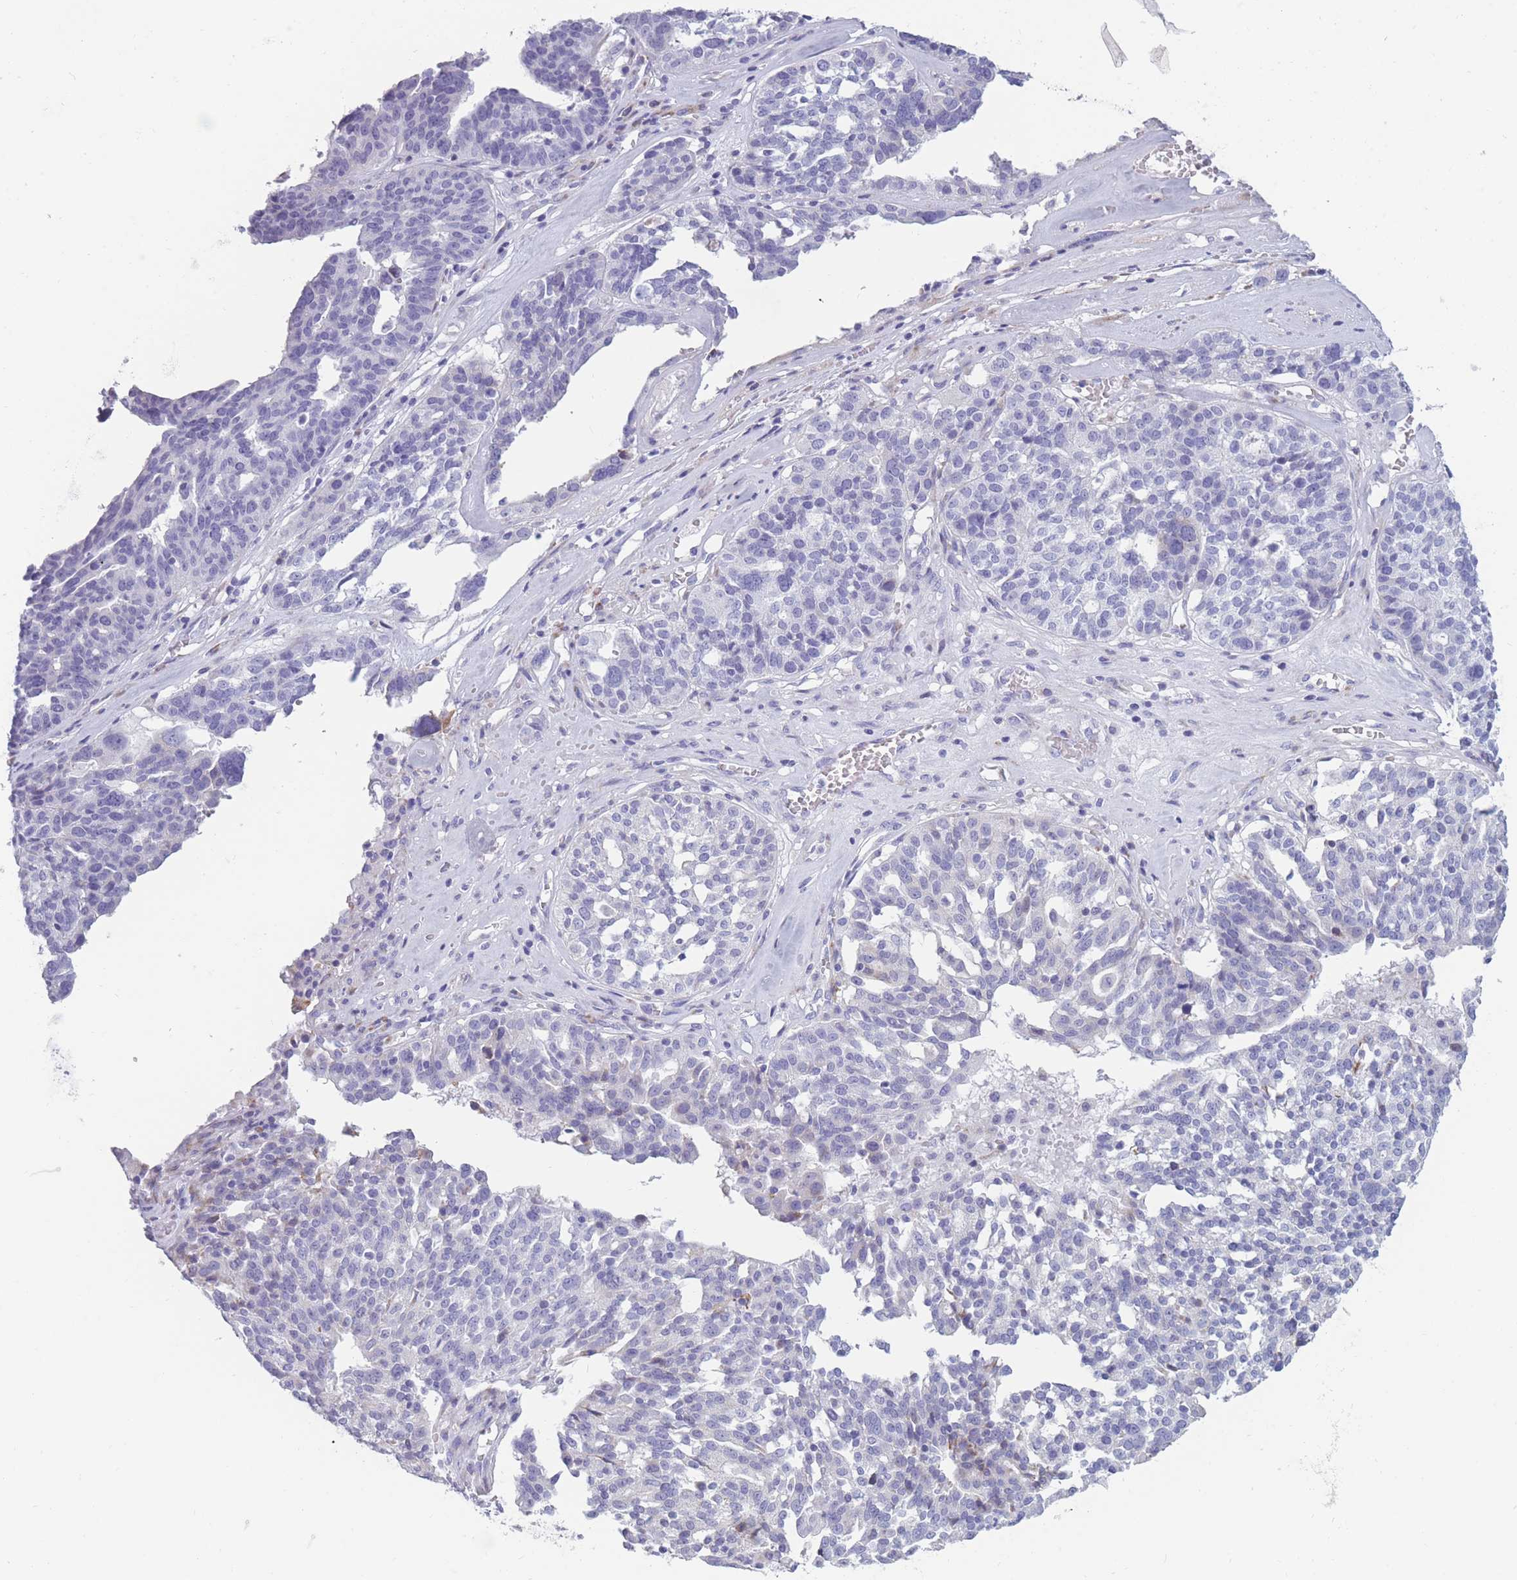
{"staining": {"intensity": "negative", "quantity": "none", "location": "none"}, "tissue": "ovarian cancer", "cell_type": "Tumor cells", "image_type": "cancer", "snomed": [{"axis": "morphology", "description": "Cystadenocarcinoma, serous, NOS"}, {"axis": "topography", "description": "Ovary"}], "caption": "Ovarian cancer (serous cystadenocarcinoma) was stained to show a protein in brown. There is no significant positivity in tumor cells.", "gene": "COL27A1", "patient": {"sex": "female", "age": 59}}